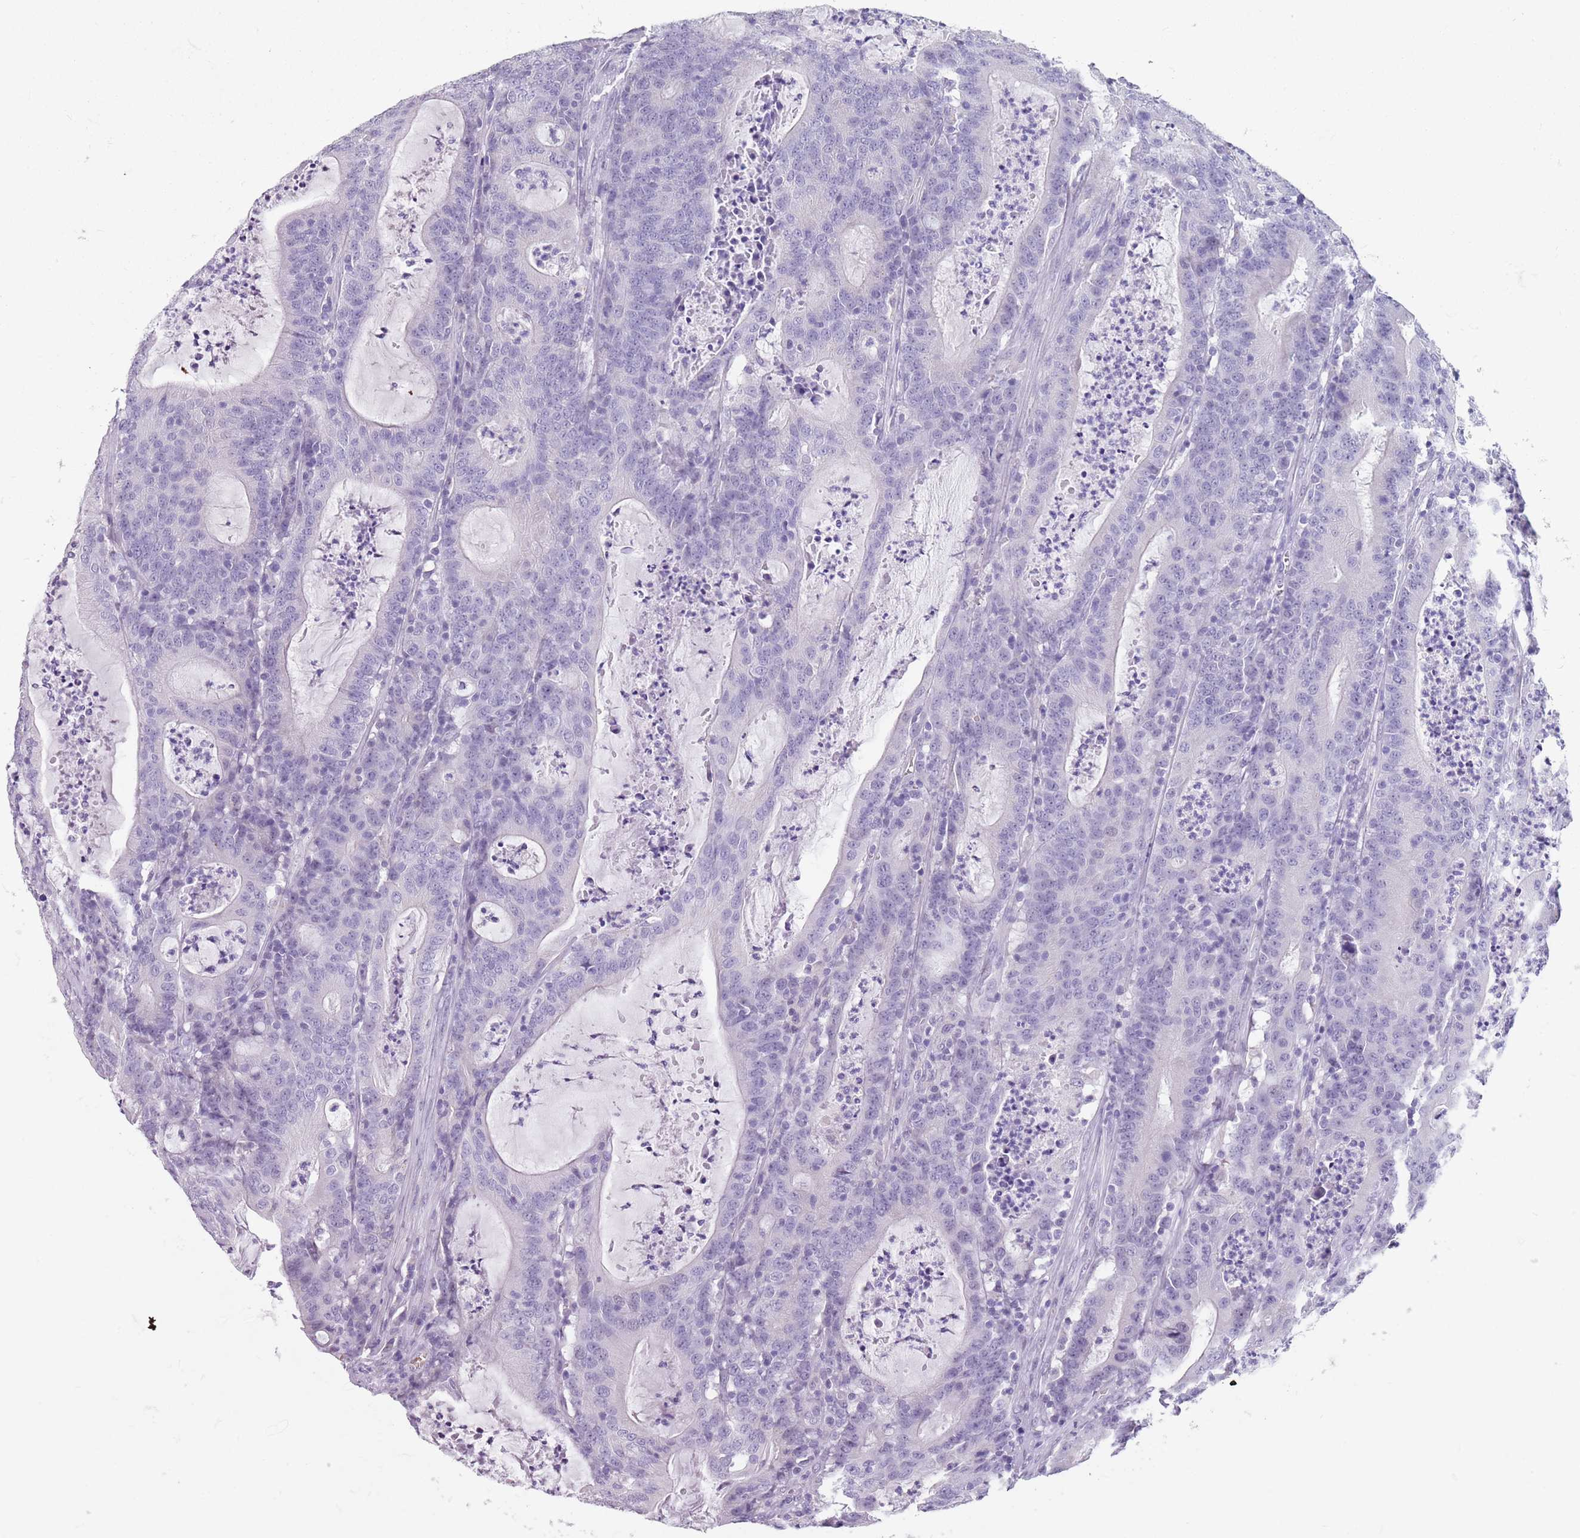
{"staining": {"intensity": "negative", "quantity": "none", "location": "none"}, "tissue": "colorectal cancer", "cell_type": "Tumor cells", "image_type": "cancer", "snomed": [{"axis": "morphology", "description": "Adenocarcinoma, NOS"}, {"axis": "topography", "description": "Colon"}], "caption": "The photomicrograph demonstrates no significant staining in tumor cells of colorectal adenocarcinoma.", "gene": "SPESP1", "patient": {"sex": "male", "age": 83}}